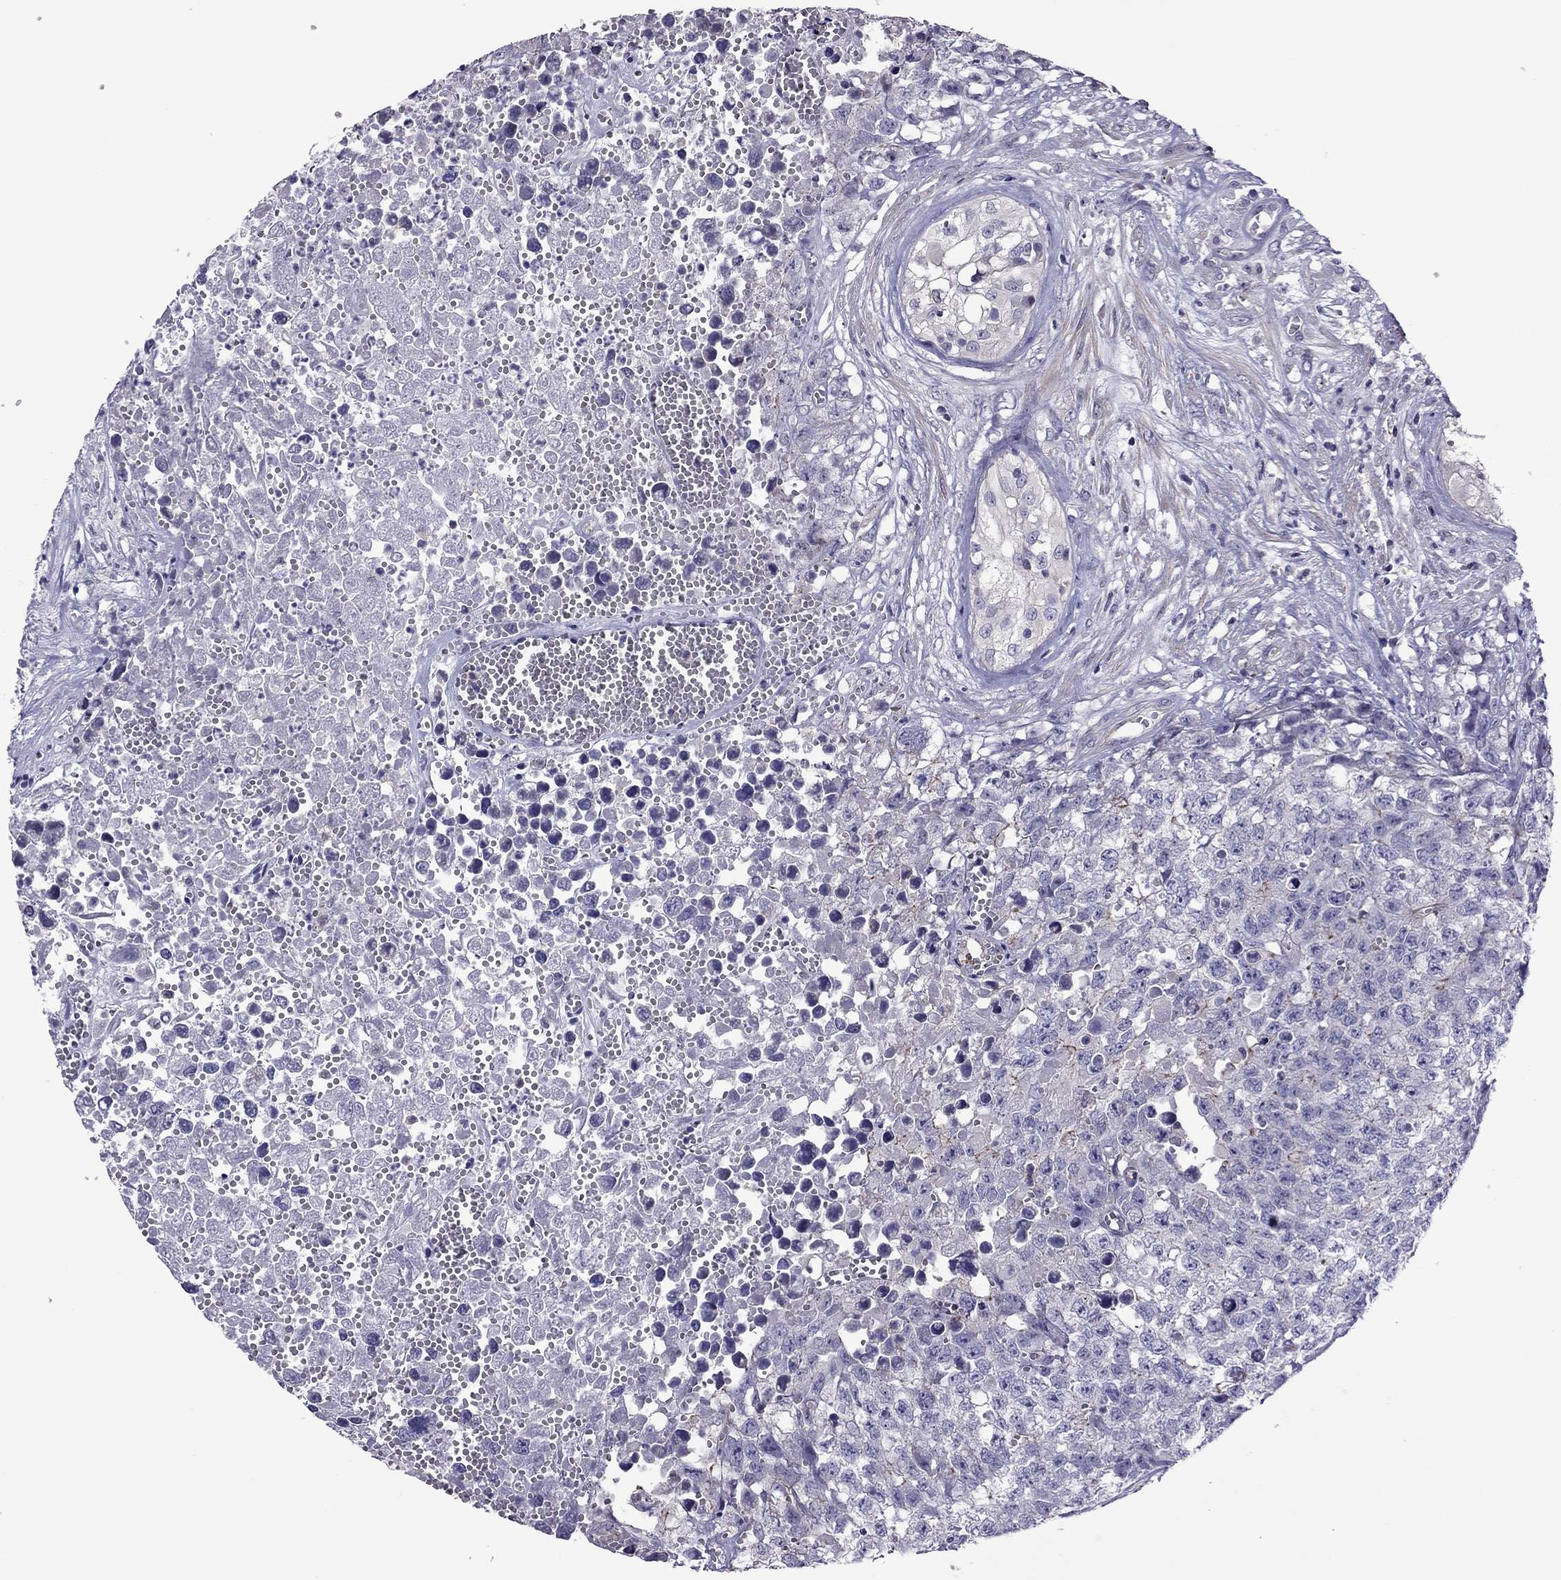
{"staining": {"intensity": "negative", "quantity": "none", "location": "none"}, "tissue": "testis cancer", "cell_type": "Tumor cells", "image_type": "cancer", "snomed": [{"axis": "morphology", "description": "Seminoma, NOS"}, {"axis": "morphology", "description": "Carcinoma, Embryonal, NOS"}, {"axis": "topography", "description": "Testis"}], "caption": "DAB immunohistochemical staining of testis cancer (embryonal carcinoma) exhibits no significant expression in tumor cells.", "gene": "SLC16A8", "patient": {"sex": "male", "age": 22}}